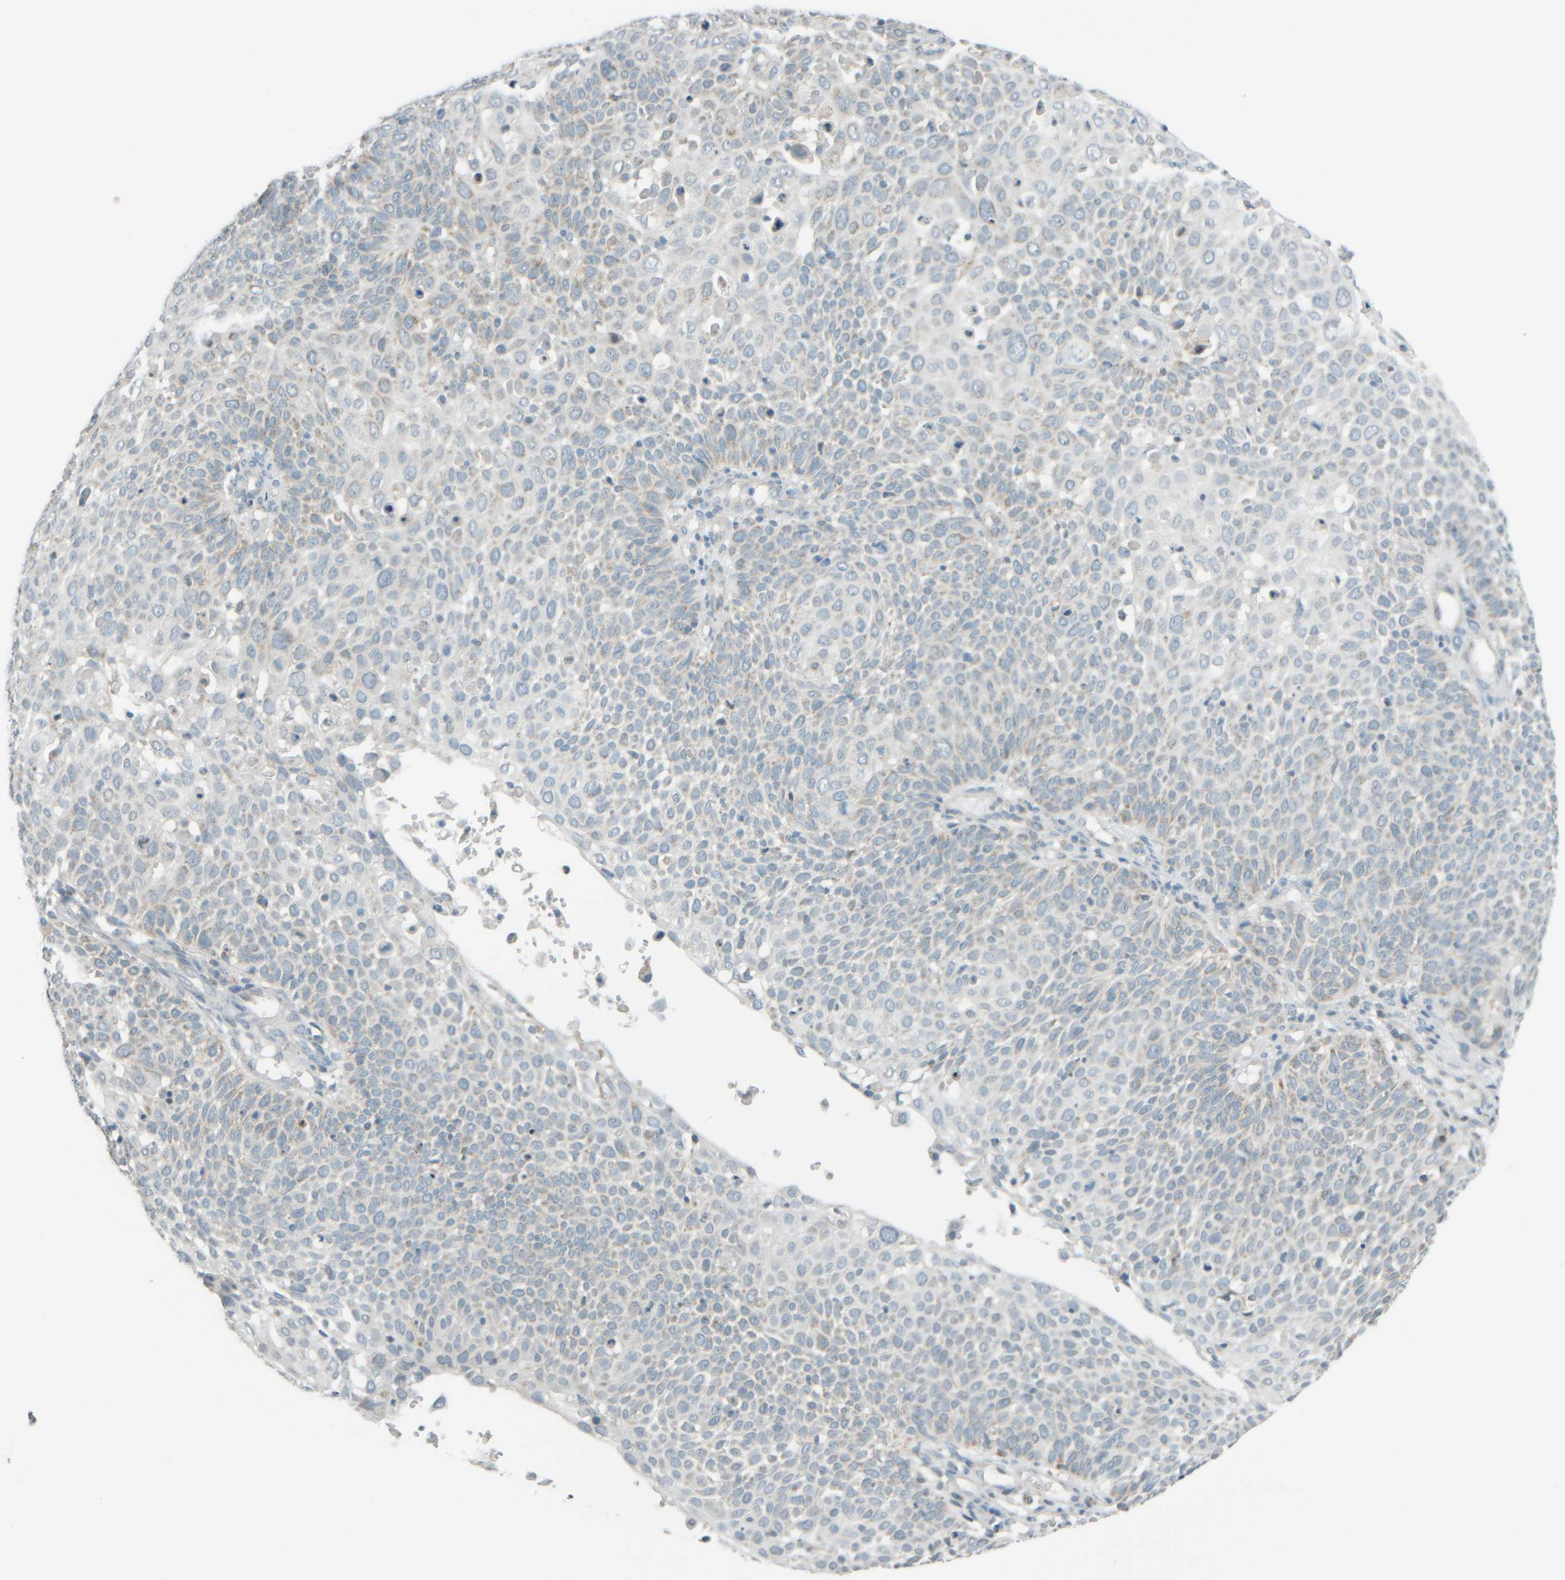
{"staining": {"intensity": "weak", "quantity": "<25%", "location": "cytoplasmic/membranous"}, "tissue": "cervical cancer", "cell_type": "Tumor cells", "image_type": "cancer", "snomed": [{"axis": "morphology", "description": "Squamous cell carcinoma, NOS"}, {"axis": "topography", "description": "Cervix"}], "caption": "Tumor cells are negative for protein expression in human squamous cell carcinoma (cervical).", "gene": "PTGES3L-AARSD1", "patient": {"sex": "female", "age": 74}}